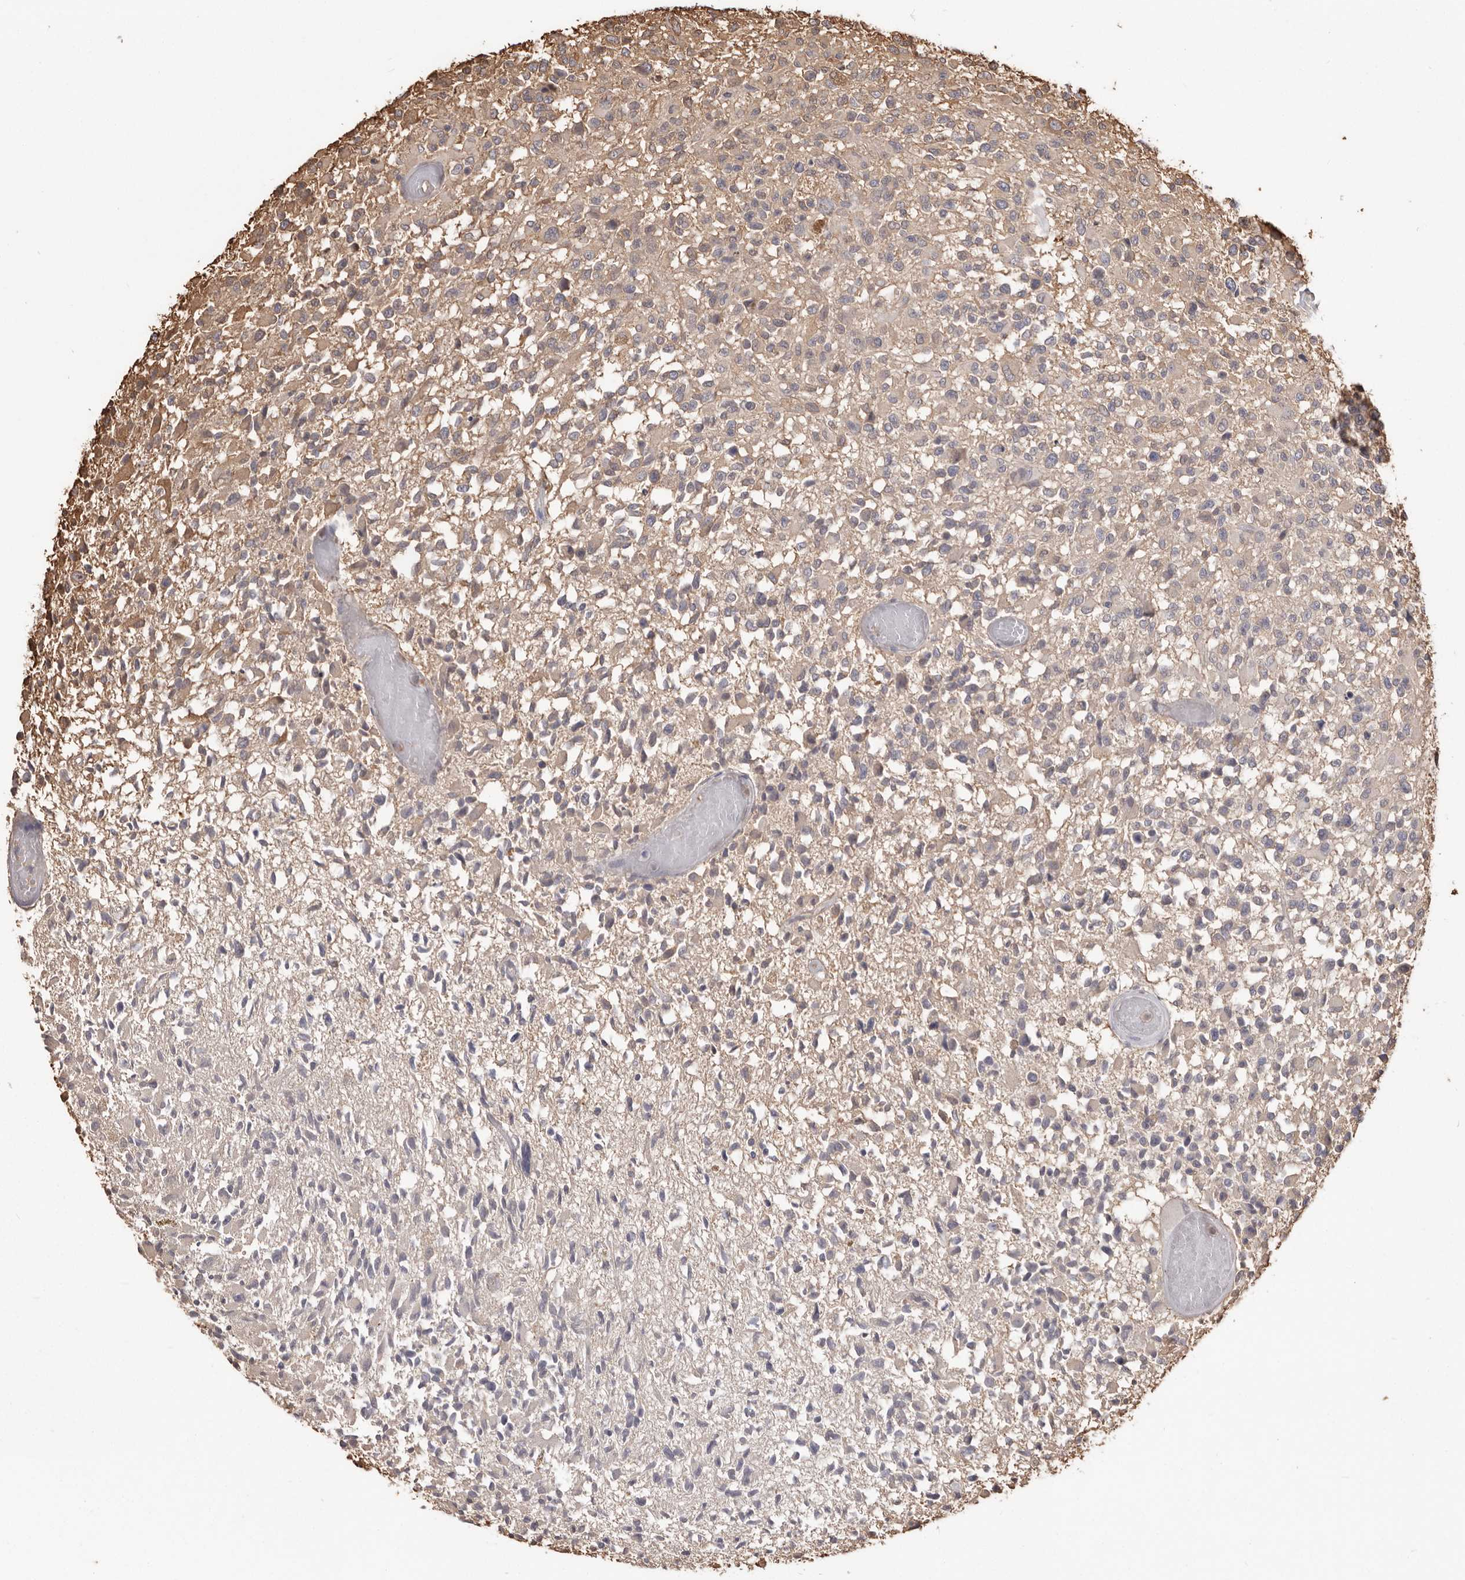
{"staining": {"intensity": "weak", "quantity": "25%-75%", "location": "cytoplasmic/membranous"}, "tissue": "glioma", "cell_type": "Tumor cells", "image_type": "cancer", "snomed": [{"axis": "morphology", "description": "Glioma, malignant, High grade"}, {"axis": "morphology", "description": "Glioblastoma, NOS"}, {"axis": "topography", "description": "Brain"}], "caption": "Glioma stained for a protein (brown) displays weak cytoplasmic/membranous positive expression in about 25%-75% of tumor cells.", "gene": "PKM", "patient": {"sex": "male", "age": 60}}